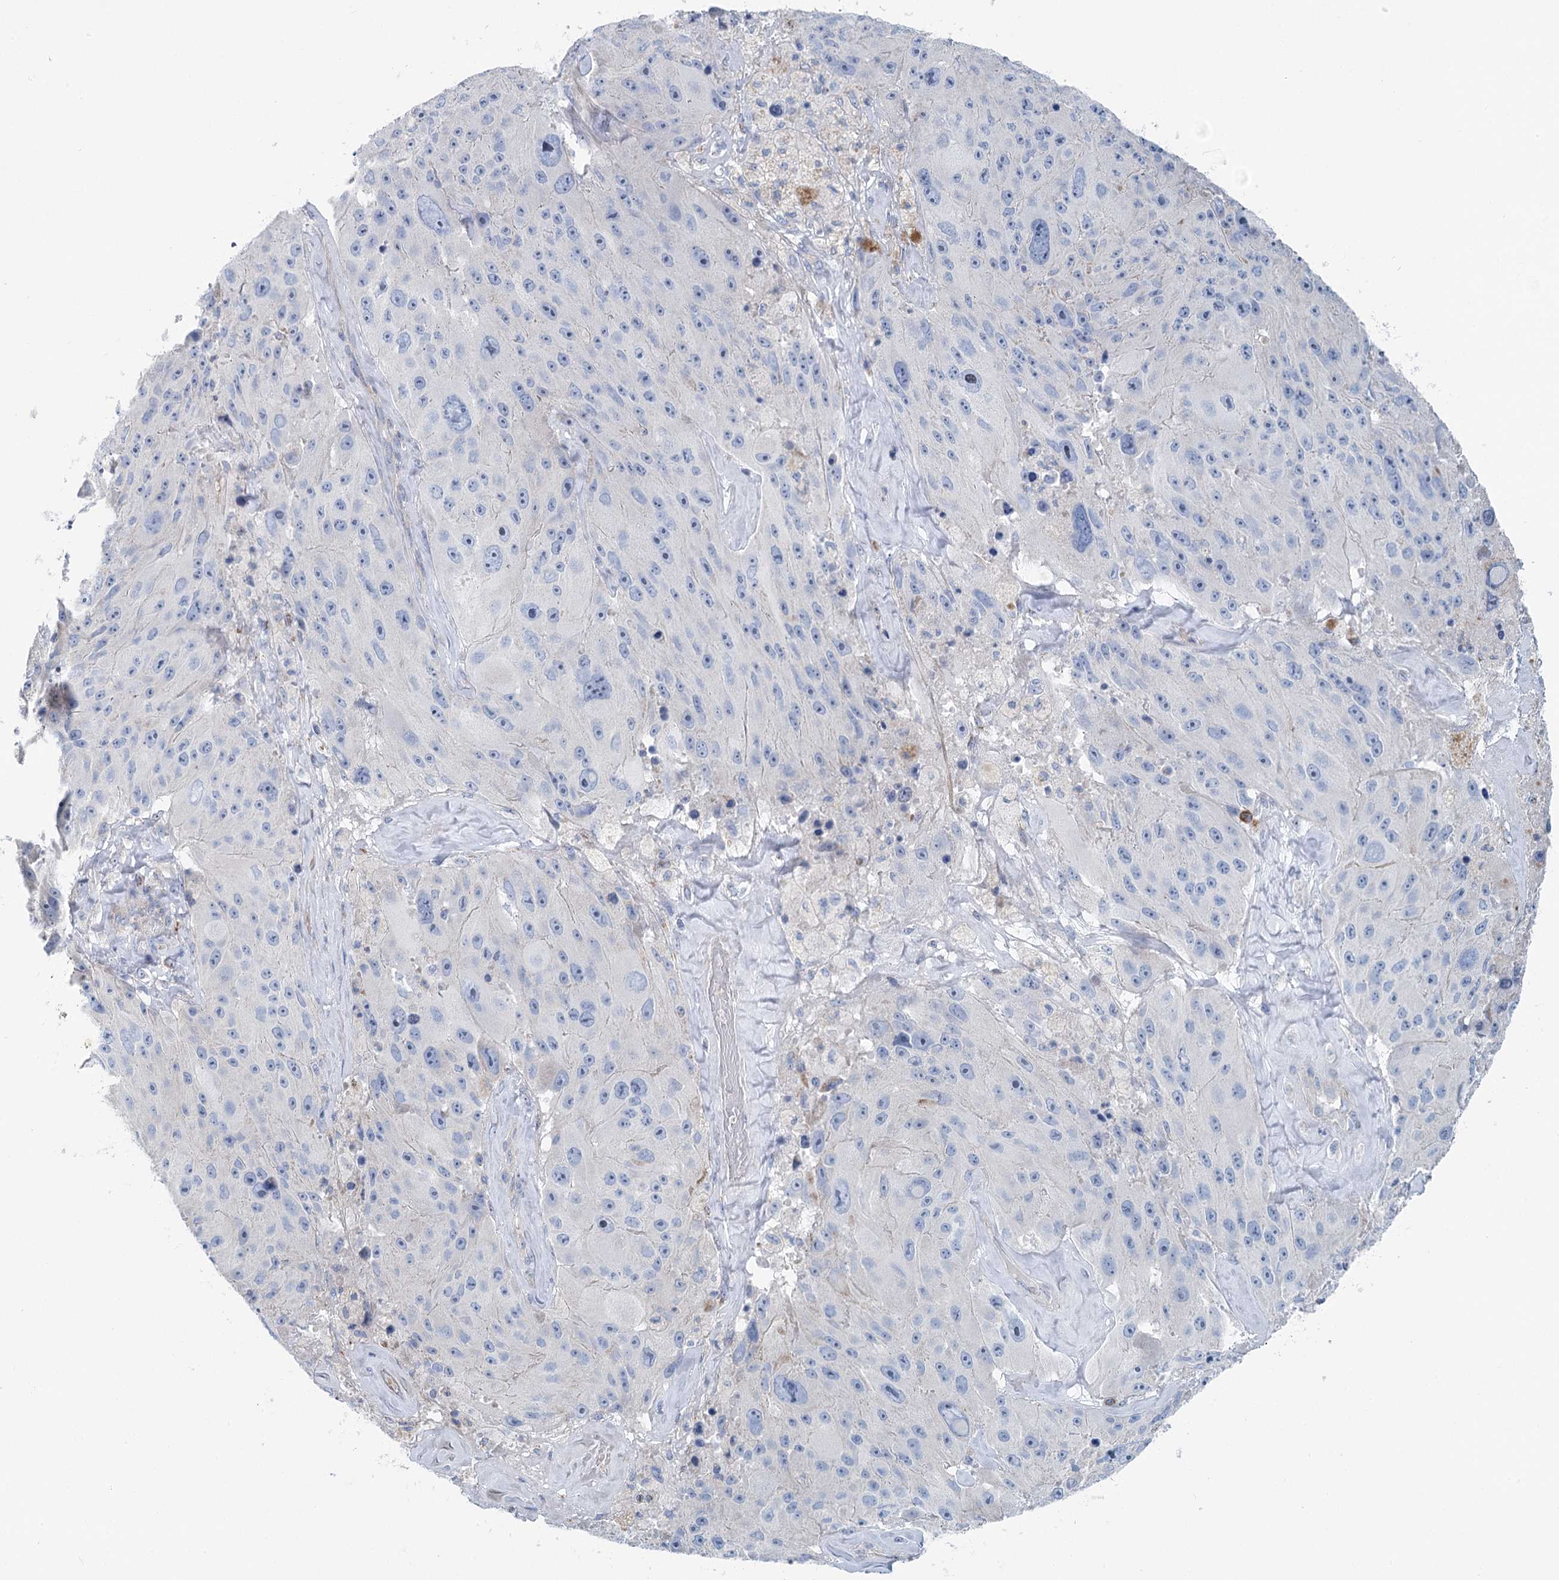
{"staining": {"intensity": "negative", "quantity": "none", "location": "none"}, "tissue": "melanoma", "cell_type": "Tumor cells", "image_type": "cancer", "snomed": [{"axis": "morphology", "description": "Malignant melanoma, Metastatic site"}, {"axis": "topography", "description": "Lymph node"}], "caption": "This is an immunohistochemistry image of human malignant melanoma (metastatic site). There is no positivity in tumor cells.", "gene": "MARK2", "patient": {"sex": "male", "age": 62}}